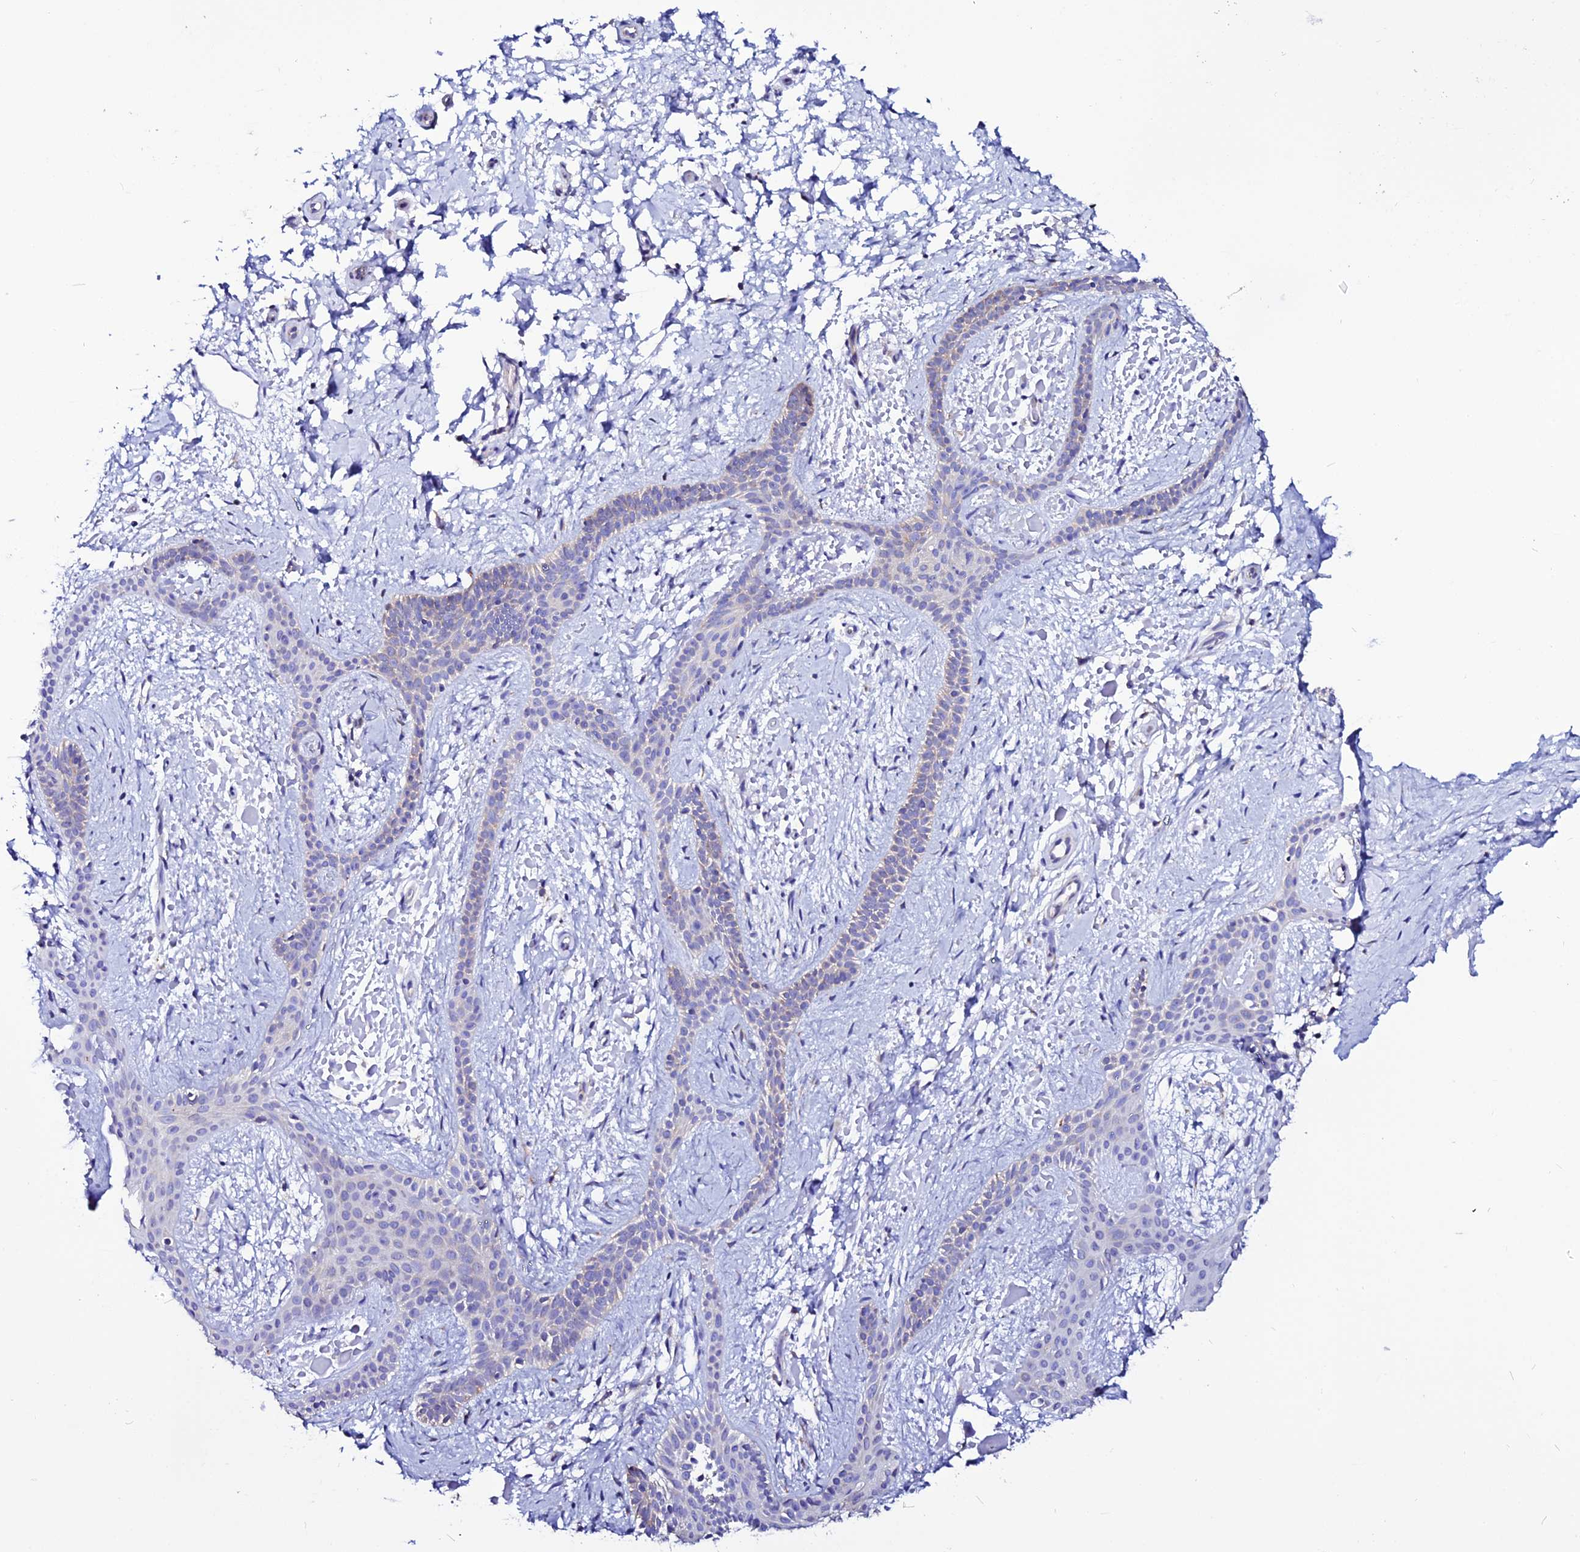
{"staining": {"intensity": "negative", "quantity": "none", "location": "none"}, "tissue": "skin cancer", "cell_type": "Tumor cells", "image_type": "cancer", "snomed": [{"axis": "morphology", "description": "Basal cell carcinoma"}, {"axis": "topography", "description": "Skin"}], "caption": "This is a micrograph of IHC staining of basal cell carcinoma (skin), which shows no expression in tumor cells.", "gene": "EEF1G", "patient": {"sex": "male", "age": 78}}